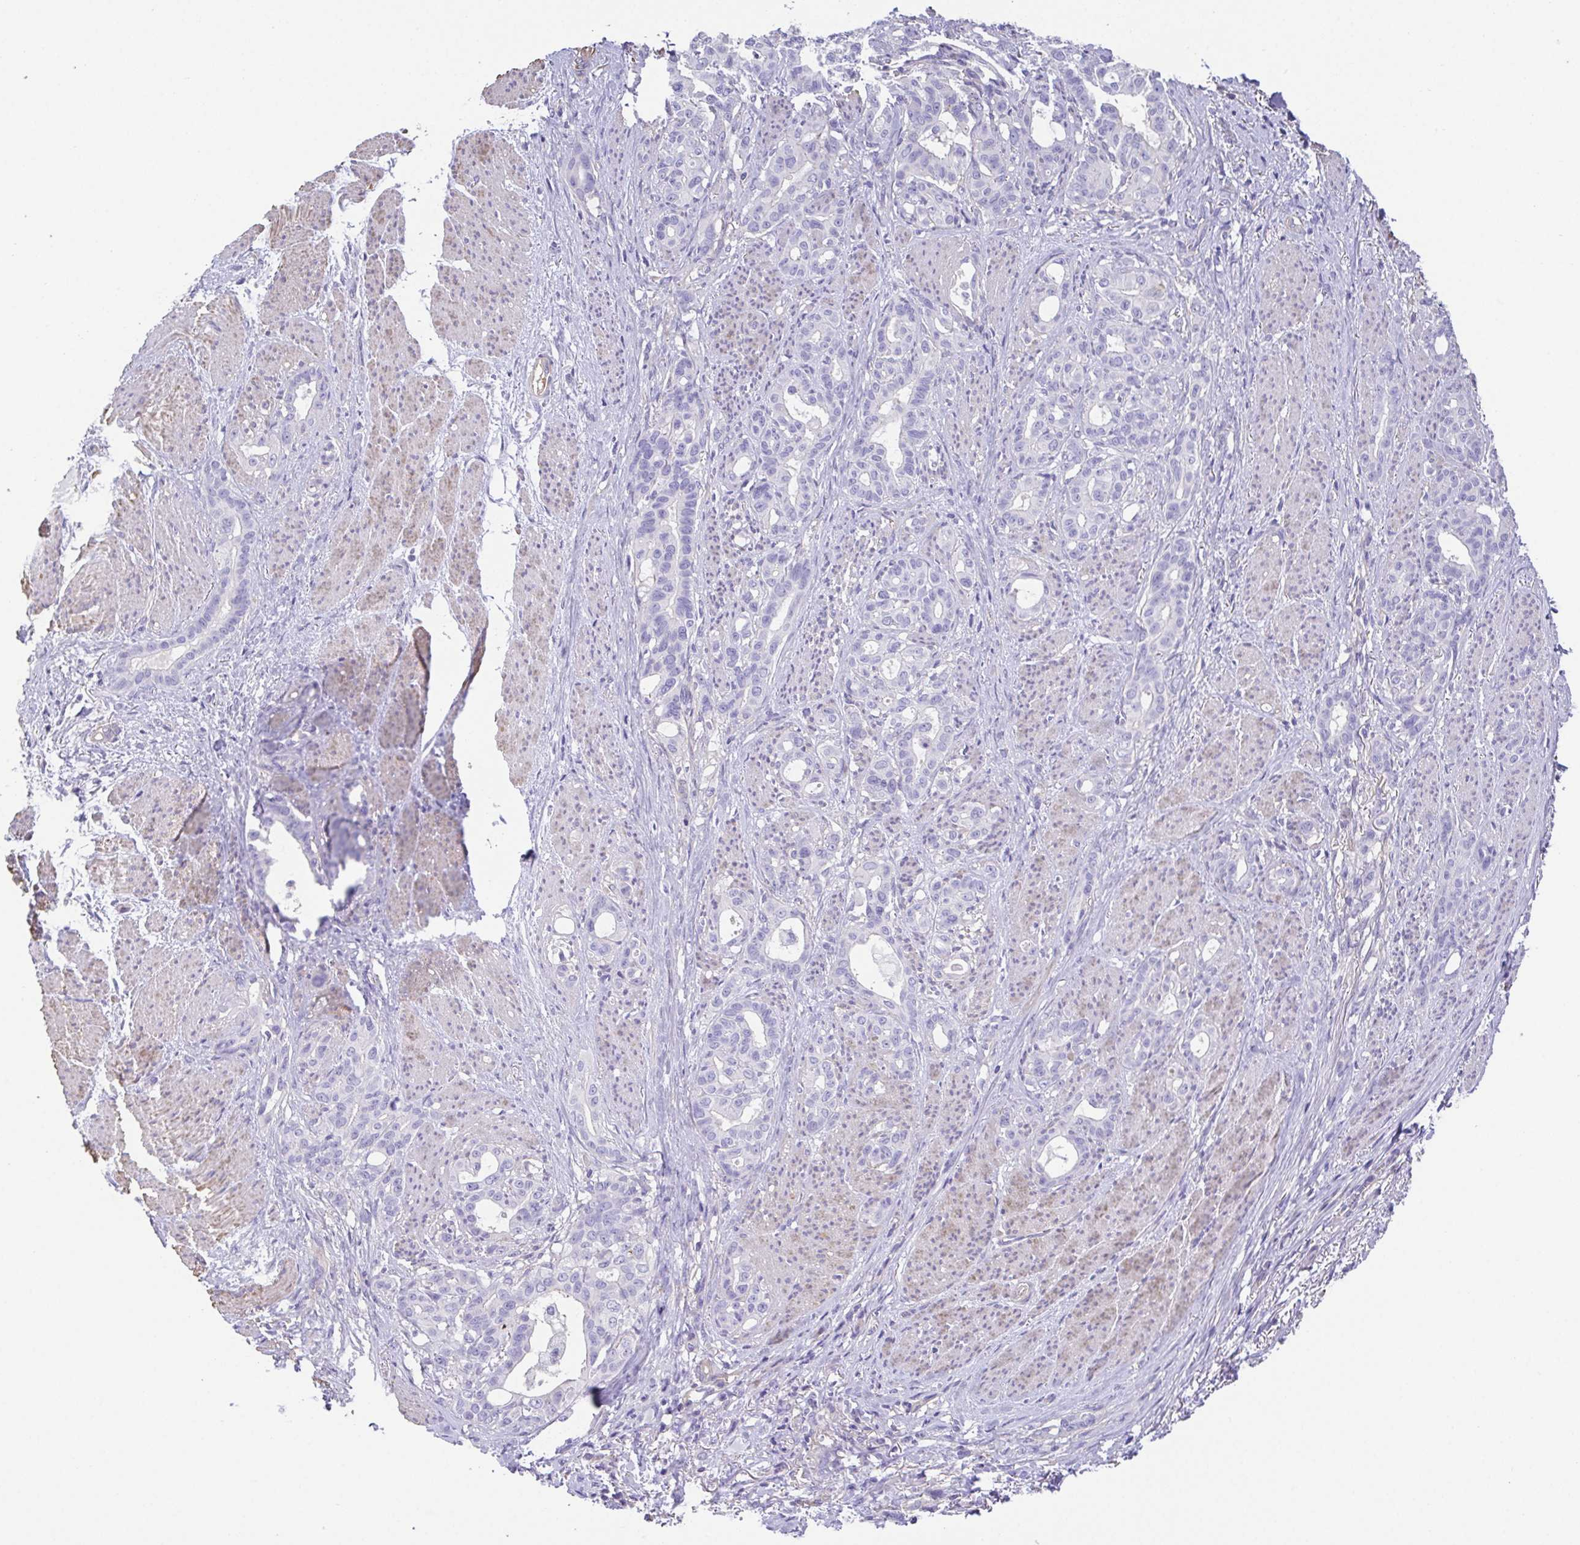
{"staining": {"intensity": "negative", "quantity": "none", "location": "none"}, "tissue": "stomach cancer", "cell_type": "Tumor cells", "image_type": "cancer", "snomed": [{"axis": "morphology", "description": "Normal tissue, NOS"}, {"axis": "morphology", "description": "Adenocarcinoma, NOS"}, {"axis": "topography", "description": "Esophagus"}, {"axis": "topography", "description": "Stomach, upper"}], "caption": "Immunohistochemistry (IHC) photomicrograph of stomach adenocarcinoma stained for a protein (brown), which reveals no positivity in tumor cells.", "gene": "MYL6", "patient": {"sex": "male", "age": 62}}